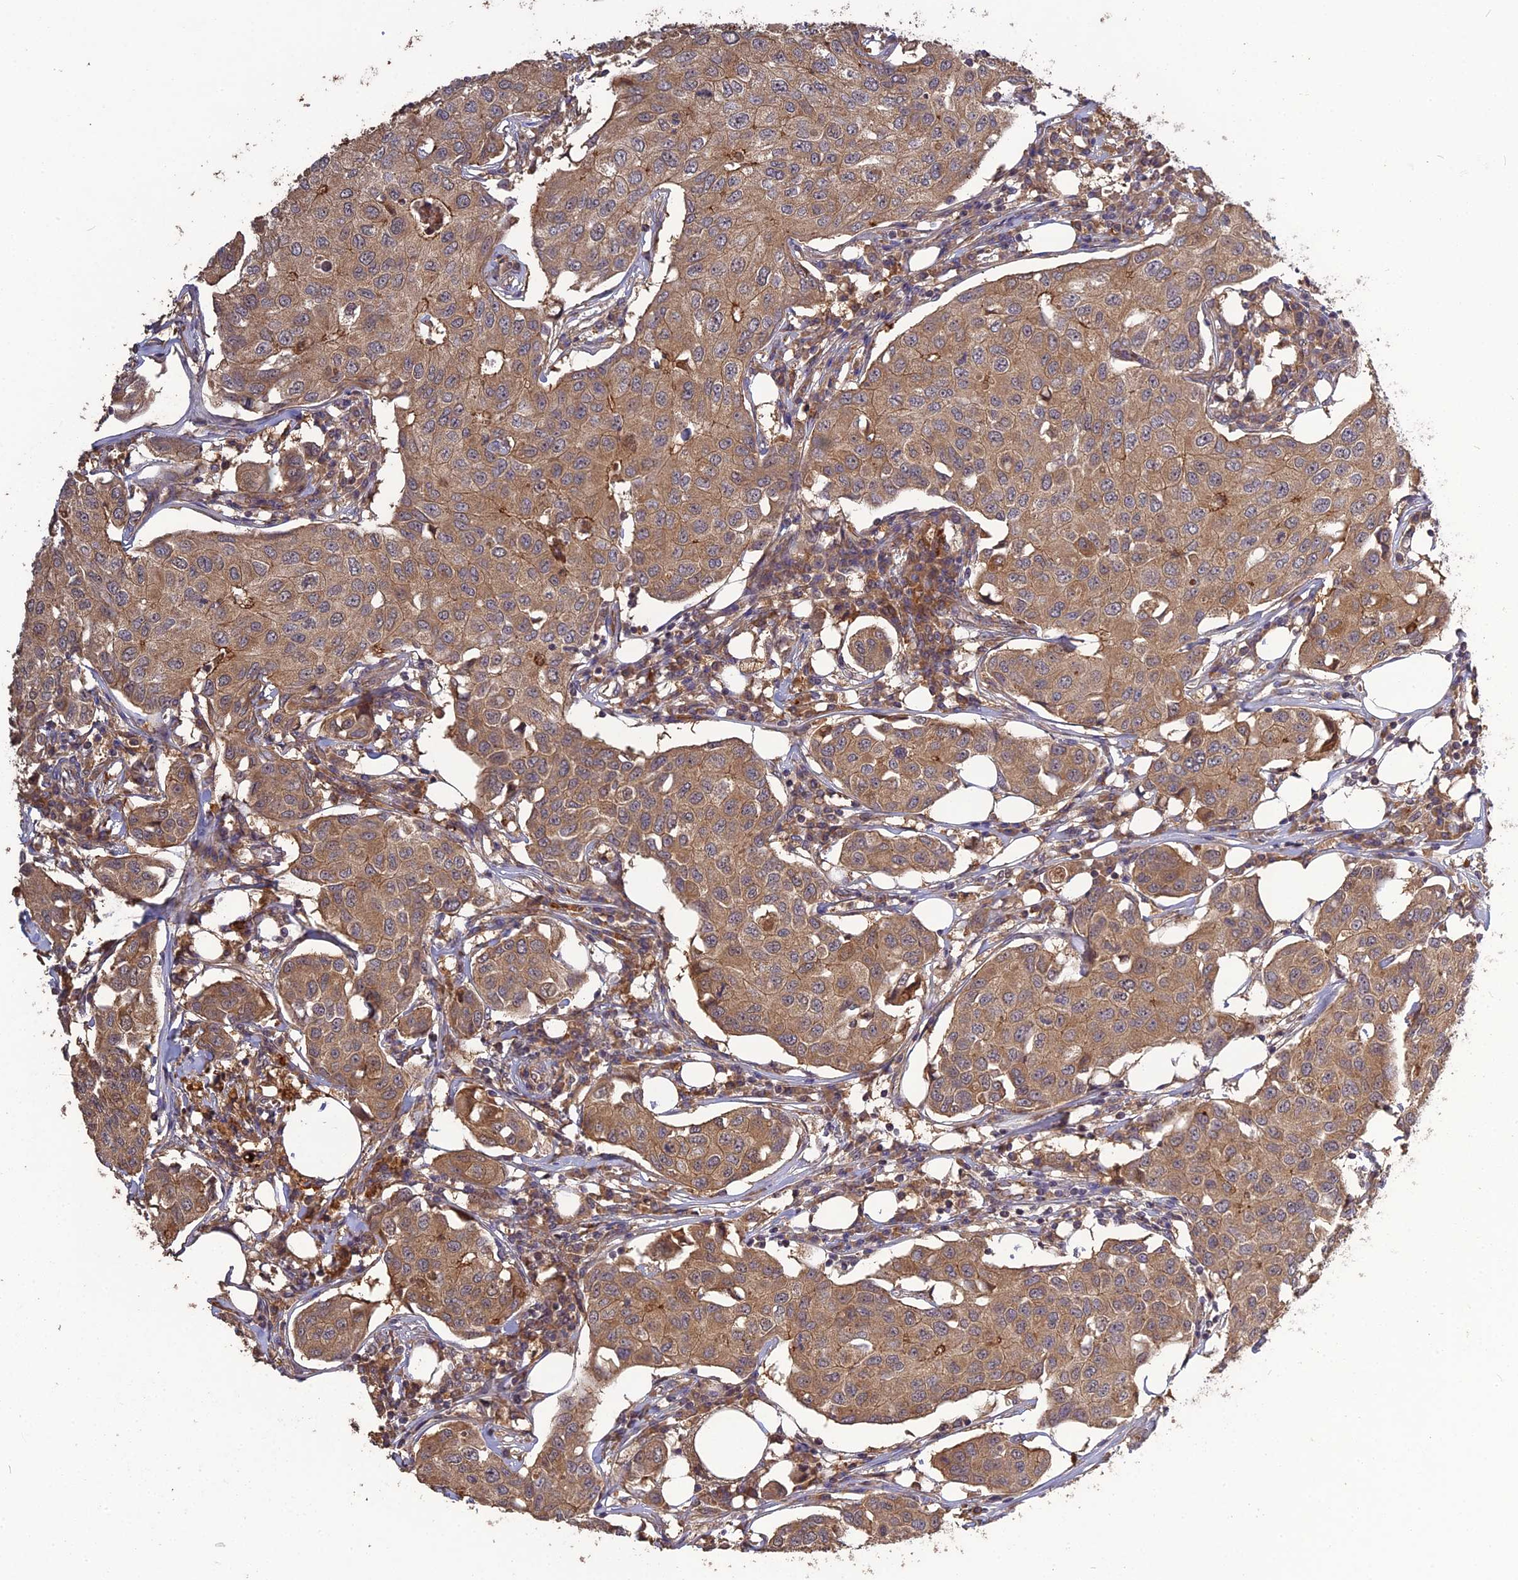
{"staining": {"intensity": "moderate", "quantity": ">75%", "location": "cytoplasmic/membranous"}, "tissue": "breast cancer", "cell_type": "Tumor cells", "image_type": "cancer", "snomed": [{"axis": "morphology", "description": "Duct carcinoma"}, {"axis": "topography", "description": "Breast"}], "caption": "A brown stain labels moderate cytoplasmic/membranous expression of a protein in breast cancer (intraductal carcinoma) tumor cells.", "gene": "ARHGAP40", "patient": {"sex": "female", "age": 80}}